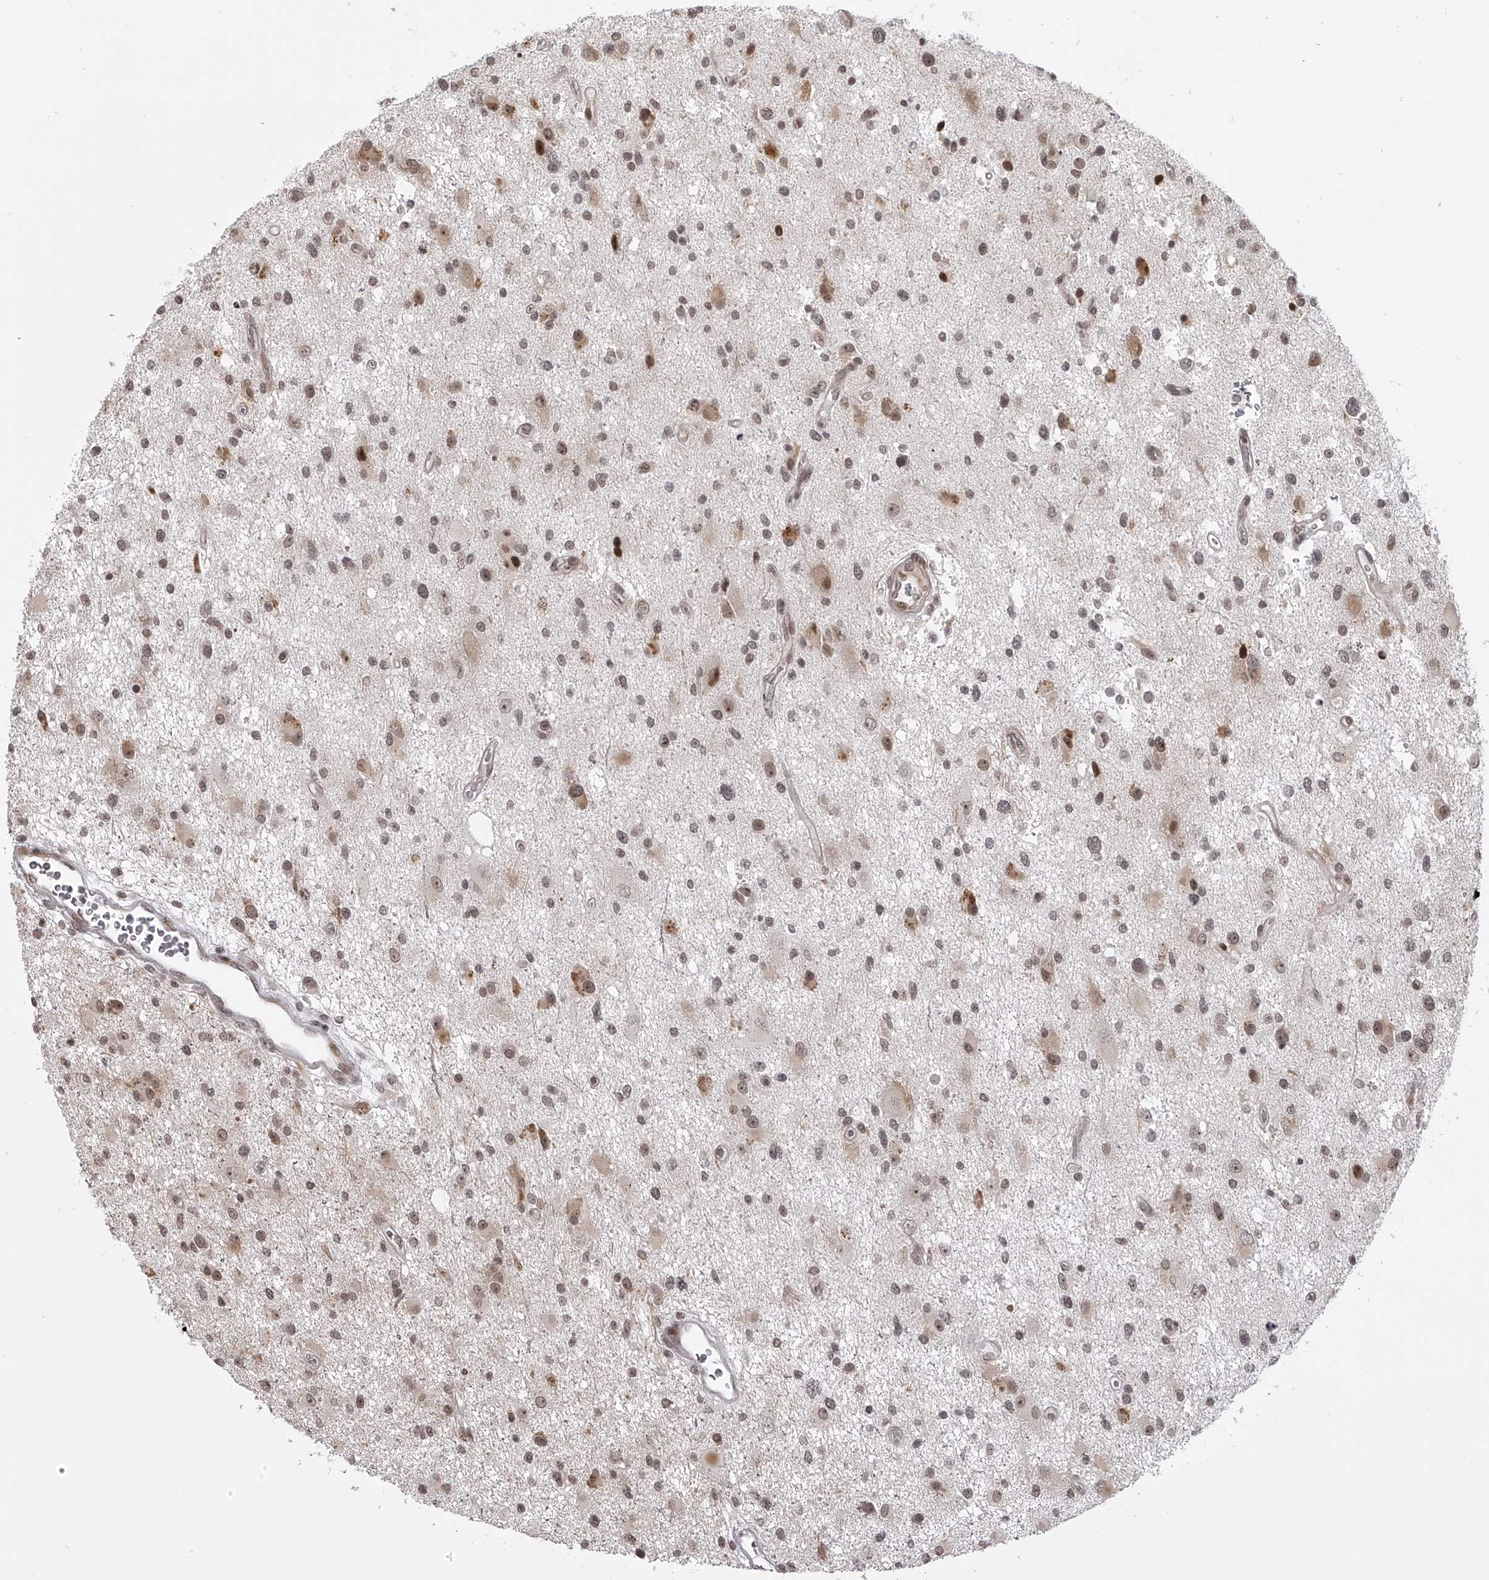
{"staining": {"intensity": "weak", "quantity": "<25%", "location": "nuclear"}, "tissue": "glioma", "cell_type": "Tumor cells", "image_type": "cancer", "snomed": [{"axis": "morphology", "description": "Glioma, malignant, High grade"}, {"axis": "topography", "description": "Brain"}], "caption": "The histopathology image demonstrates no significant positivity in tumor cells of malignant high-grade glioma.", "gene": "ODF2L", "patient": {"sex": "male", "age": 33}}